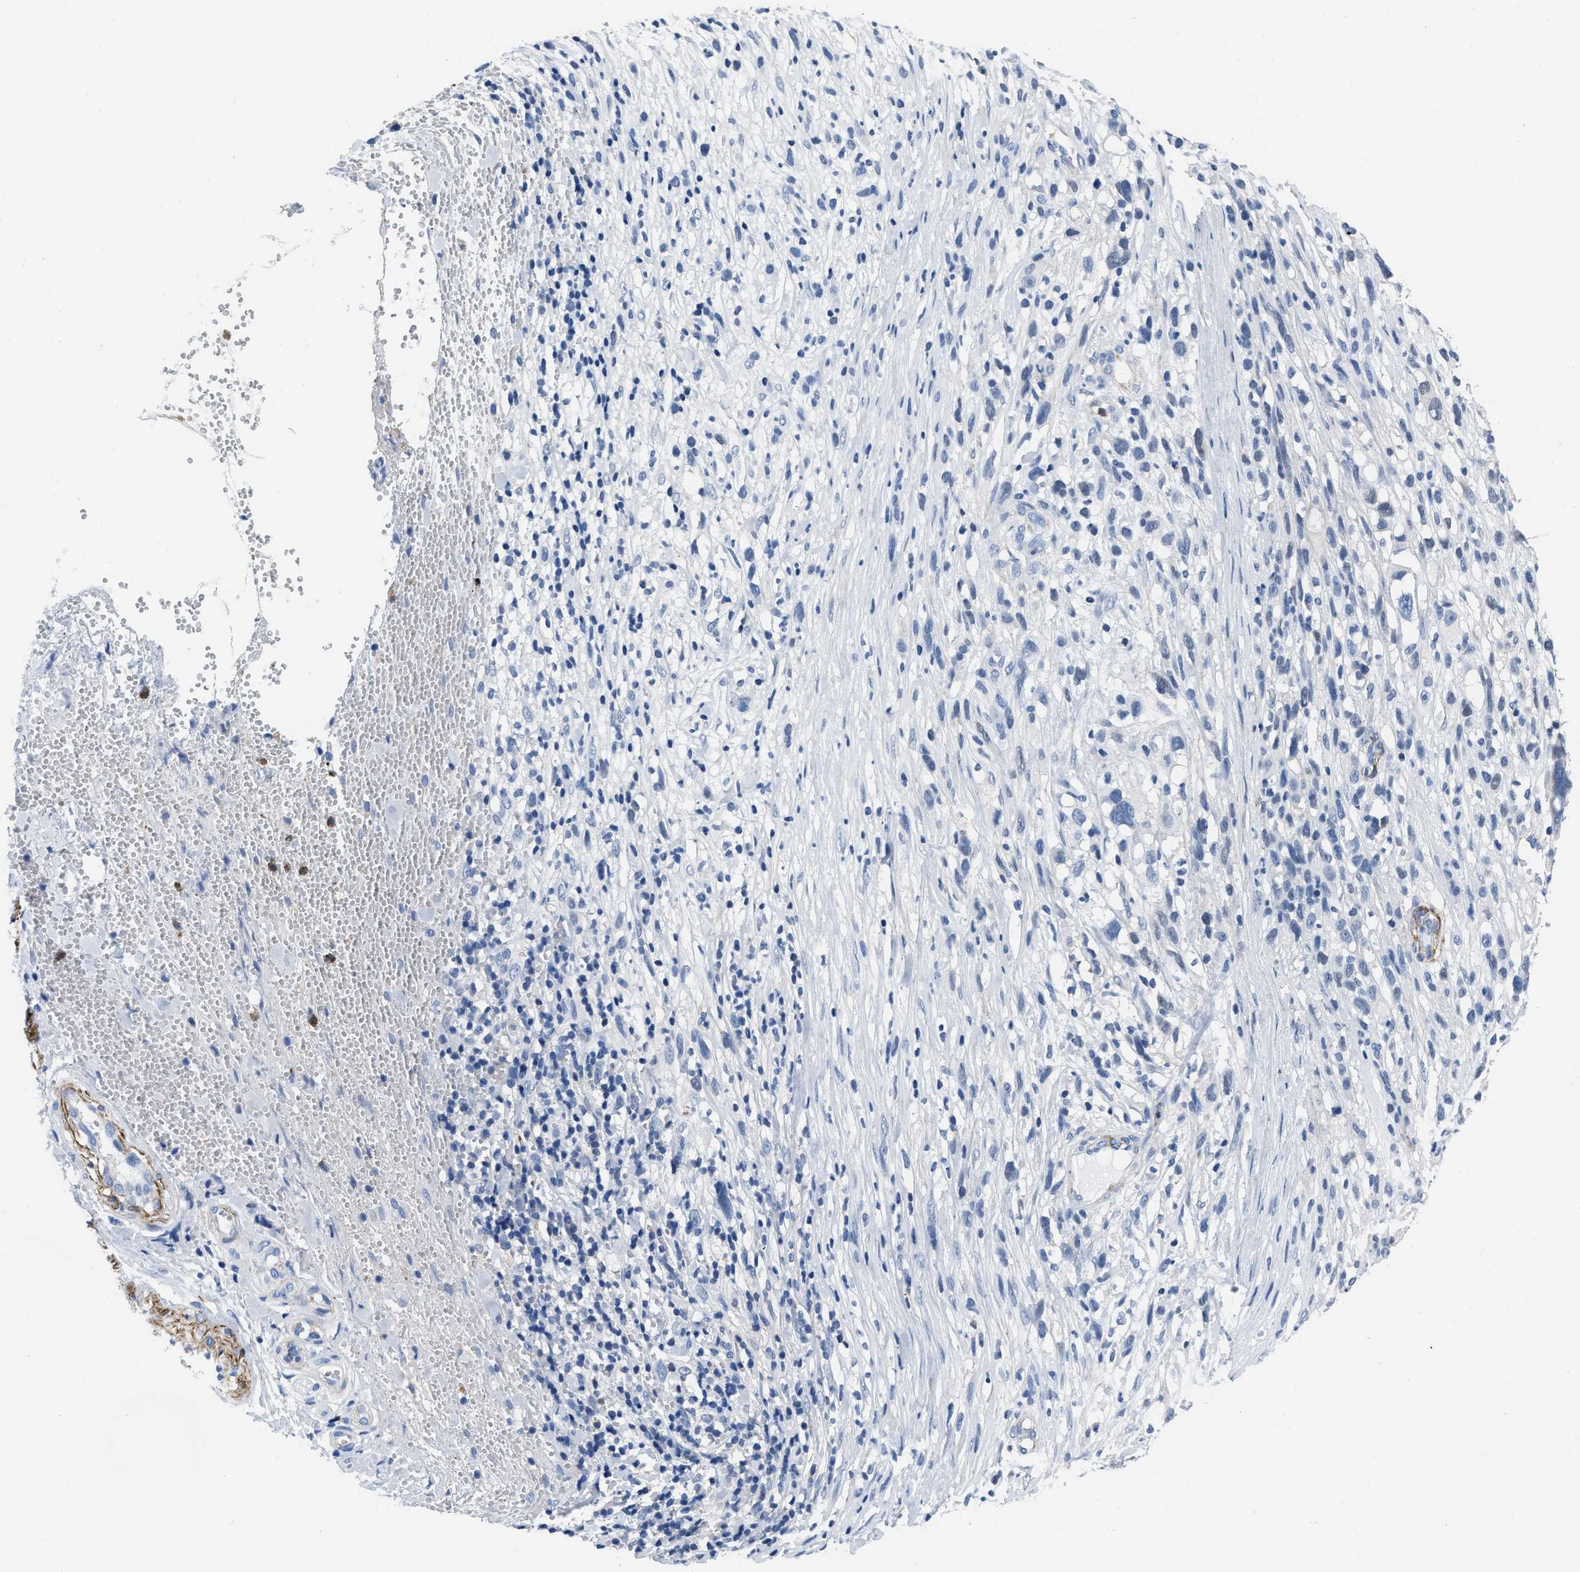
{"staining": {"intensity": "negative", "quantity": "none", "location": "none"}, "tissue": "melanoma", "cell_type": "Tumor cells", "image_type": "cancer", "snomed": [{"axis": "morphology", "description": "Malignant melanoma, NOS"}, {"axis": "topography", "description": "Skin"}], "caption": "Malignant melanoma was stained to show a protein in brown. There is no significant staining in tumor cells. (IHC, brightfield microscopy, high magnification).", "gene": "PRMT2", "patient": {"sex": "female", "age": 55}}